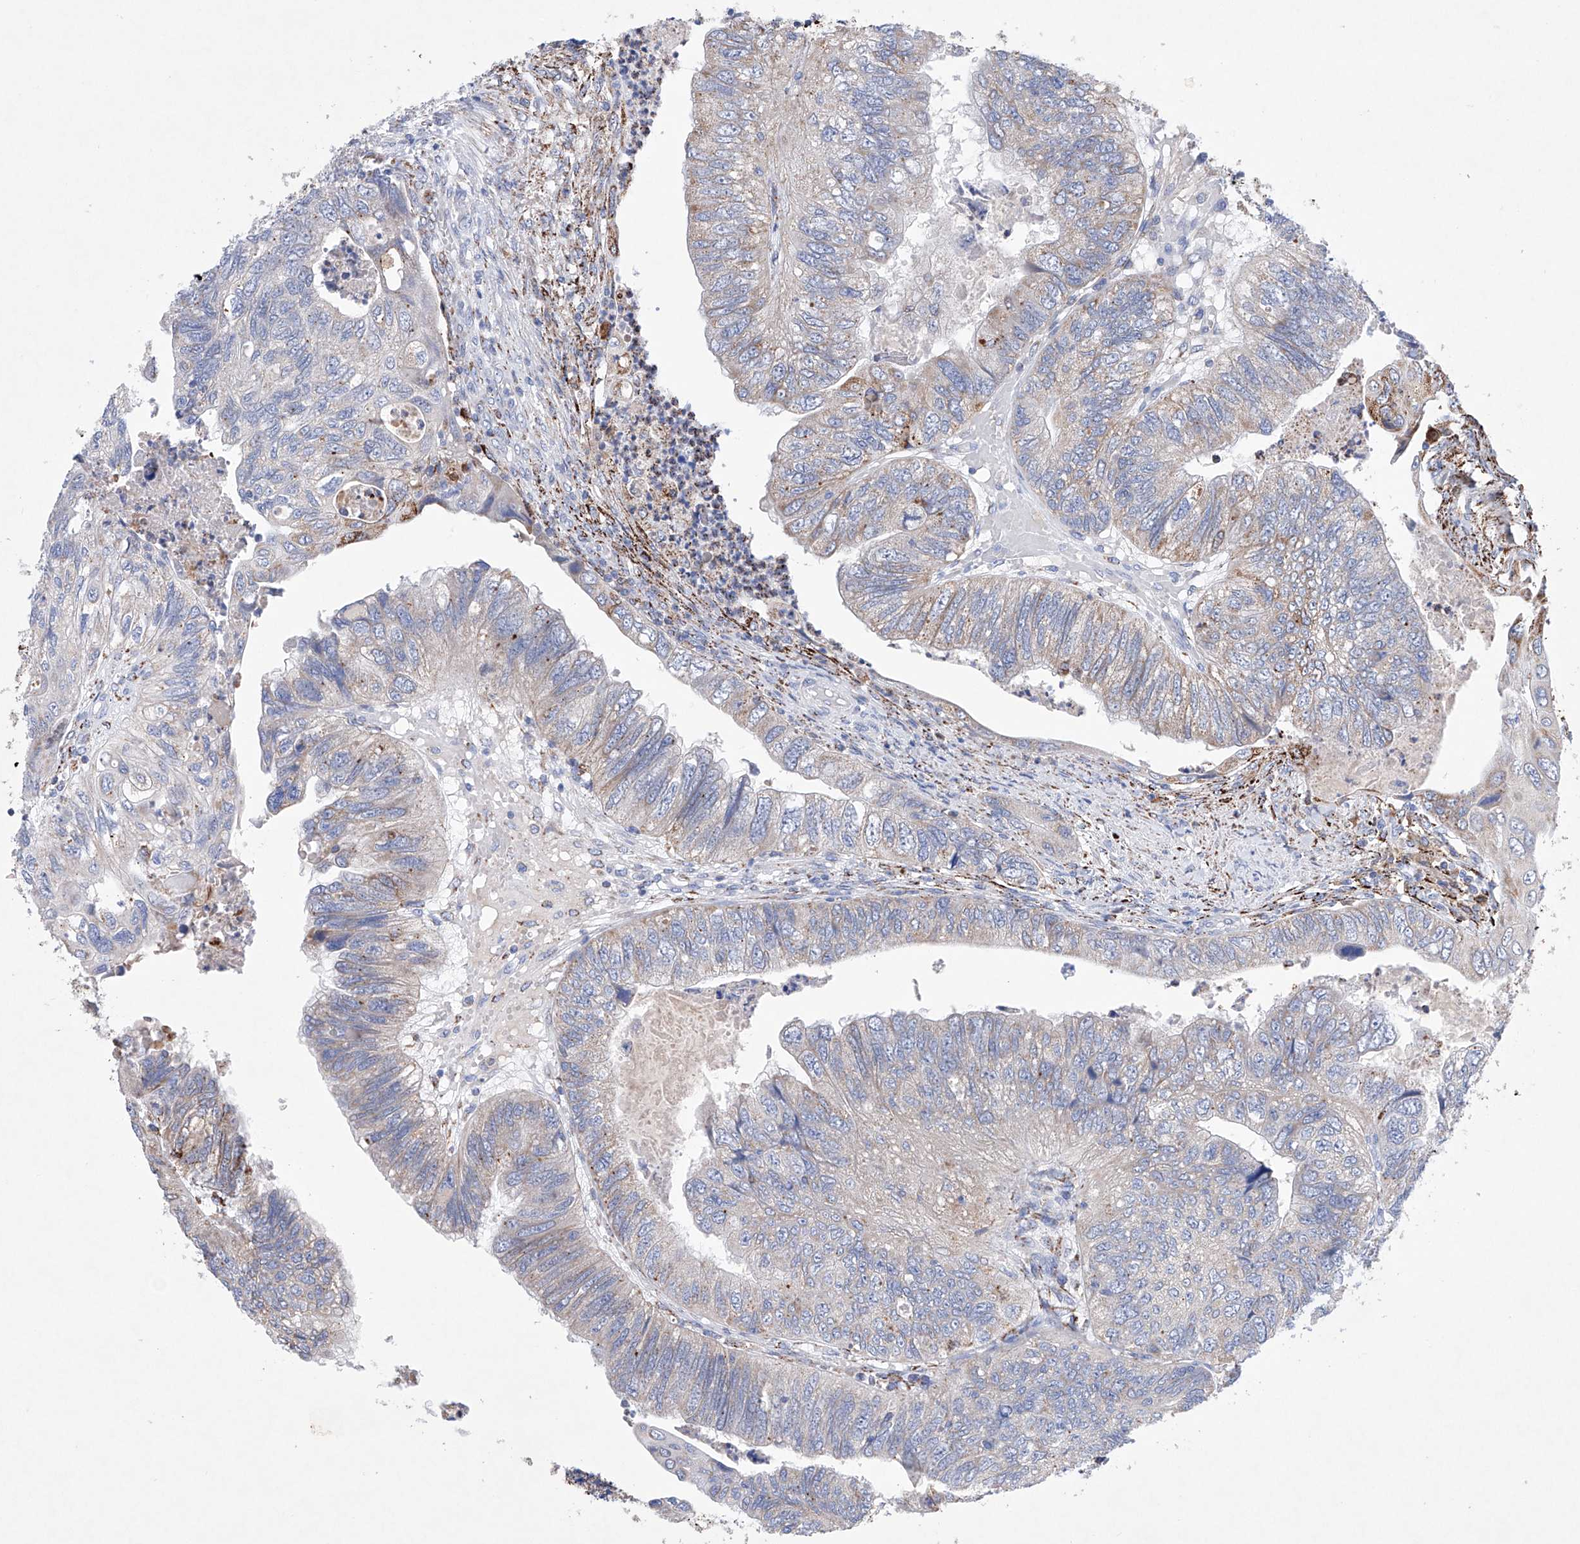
{"staining": {"intensity": "moderate", "quantity": "<25%", "location": "cytoplasmic/membranous"}, "tissue": "colorectal cancer", "cell_type": "Tumor cells", "image_type": "cancer", "snomed": [{"axis": "morphology", "description": "Adenocarcinoma, NOS"}, {"axis": "topography", "description": "Rectum"}], "caption": "Adenocarcinoma (colorectal) was stained to show a protein in brown. There is low levels of moderate cytoplasmic/membranous positivity in about <25% of tumor cells.", "gene": "NRROS", "patient": {"sex": "male", "age": 63}}